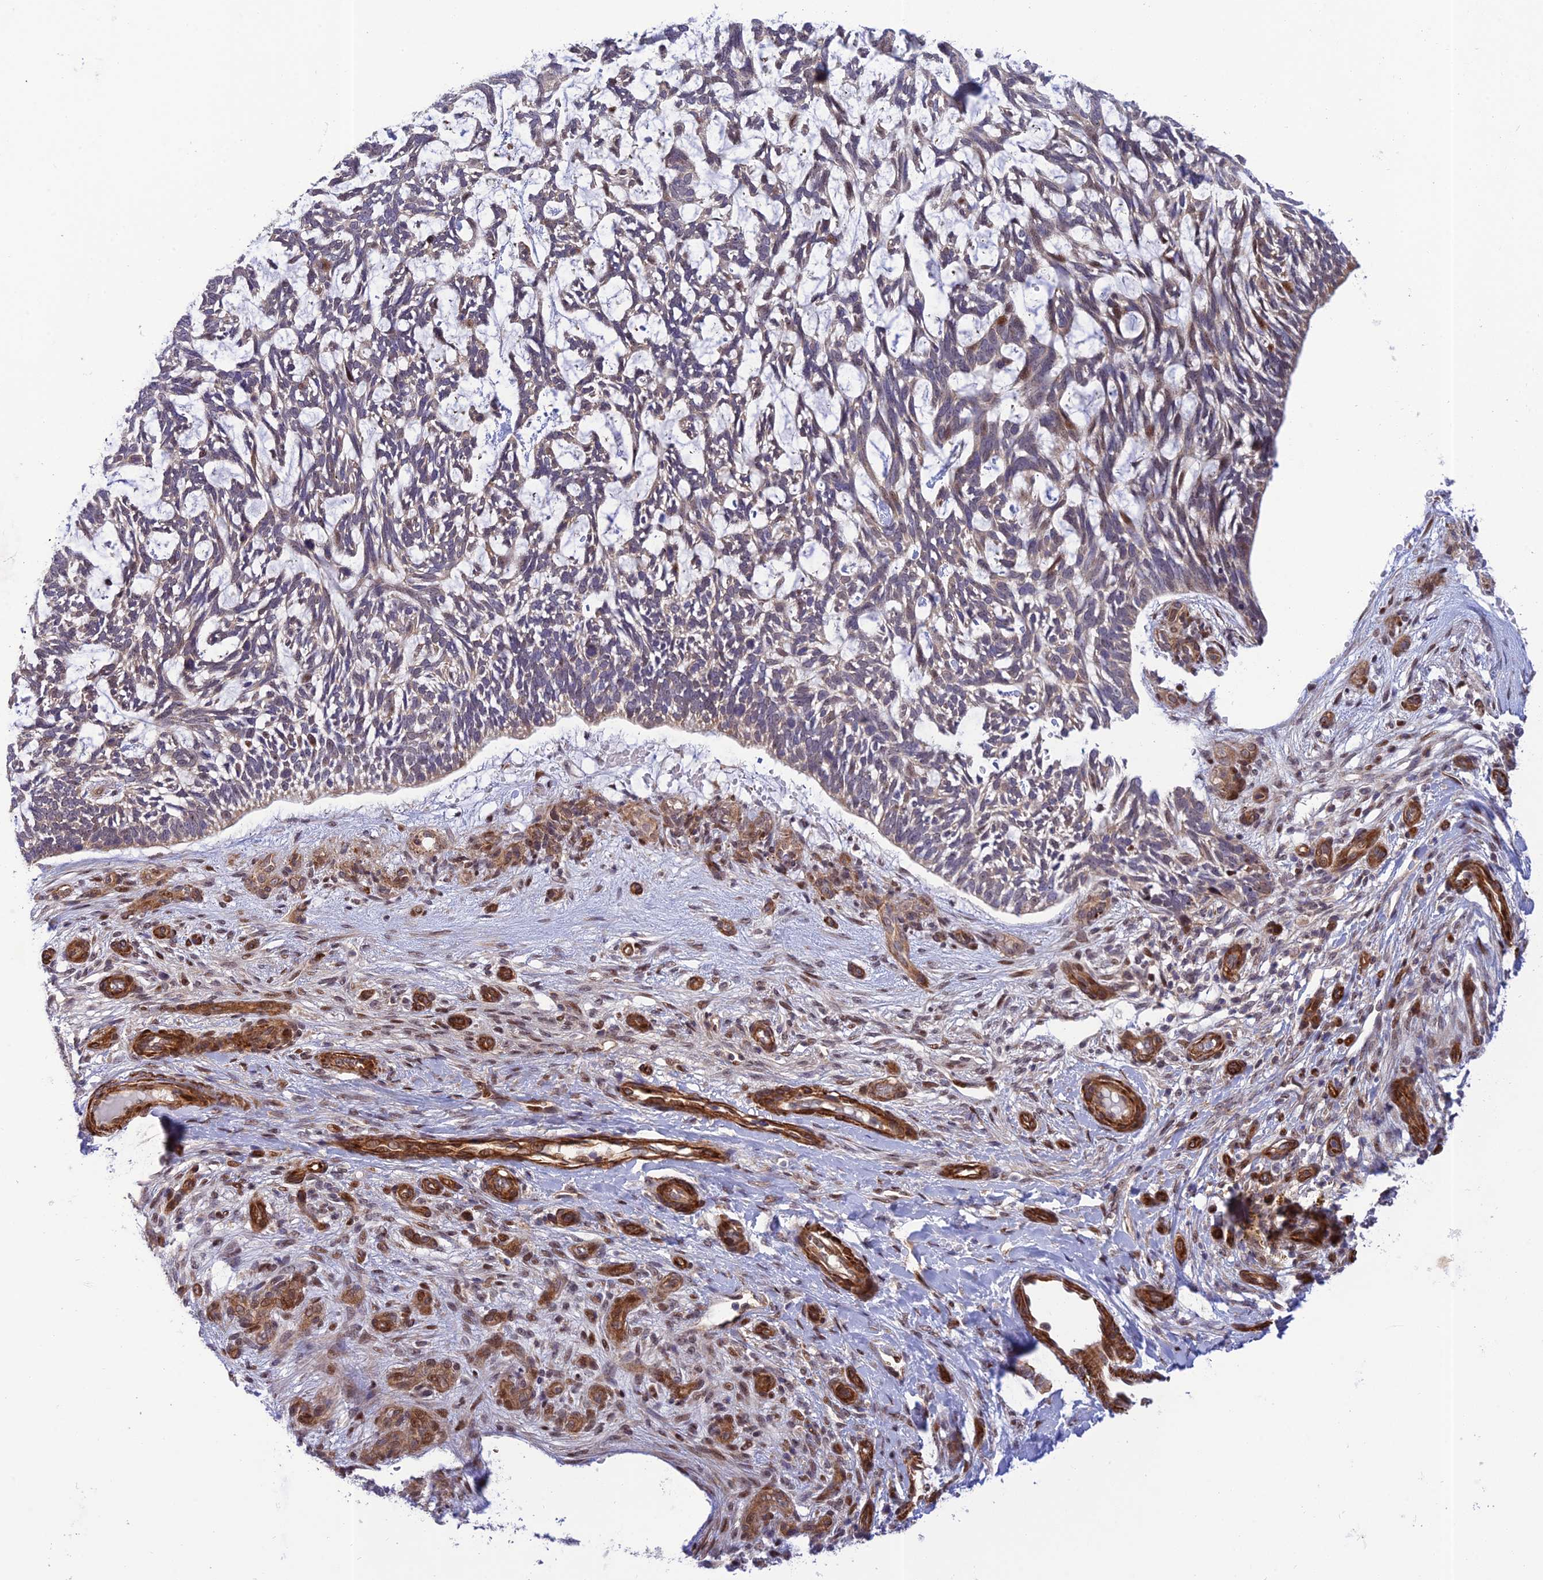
{"staining": {"intensity": "moderate", "quantity": "<25%", "location": "nuclear"}, "tissue": "skin cancer", "cell_type": "Tumor cells", "image_type": "cancer", "snomed": [{"axis": "morphology", "description": "Basal cell carcinoma"}, {"axis": "topography", "description": "Skin"}], "caption": "Basal cell carcinoma (skin) was stained to show a protein in brown. There is low levels of moderate nuclear positivity in approximately <25% of tumor cells.", "gene": "ZNF584", "patient": {"sex": "male", "age": 88}}